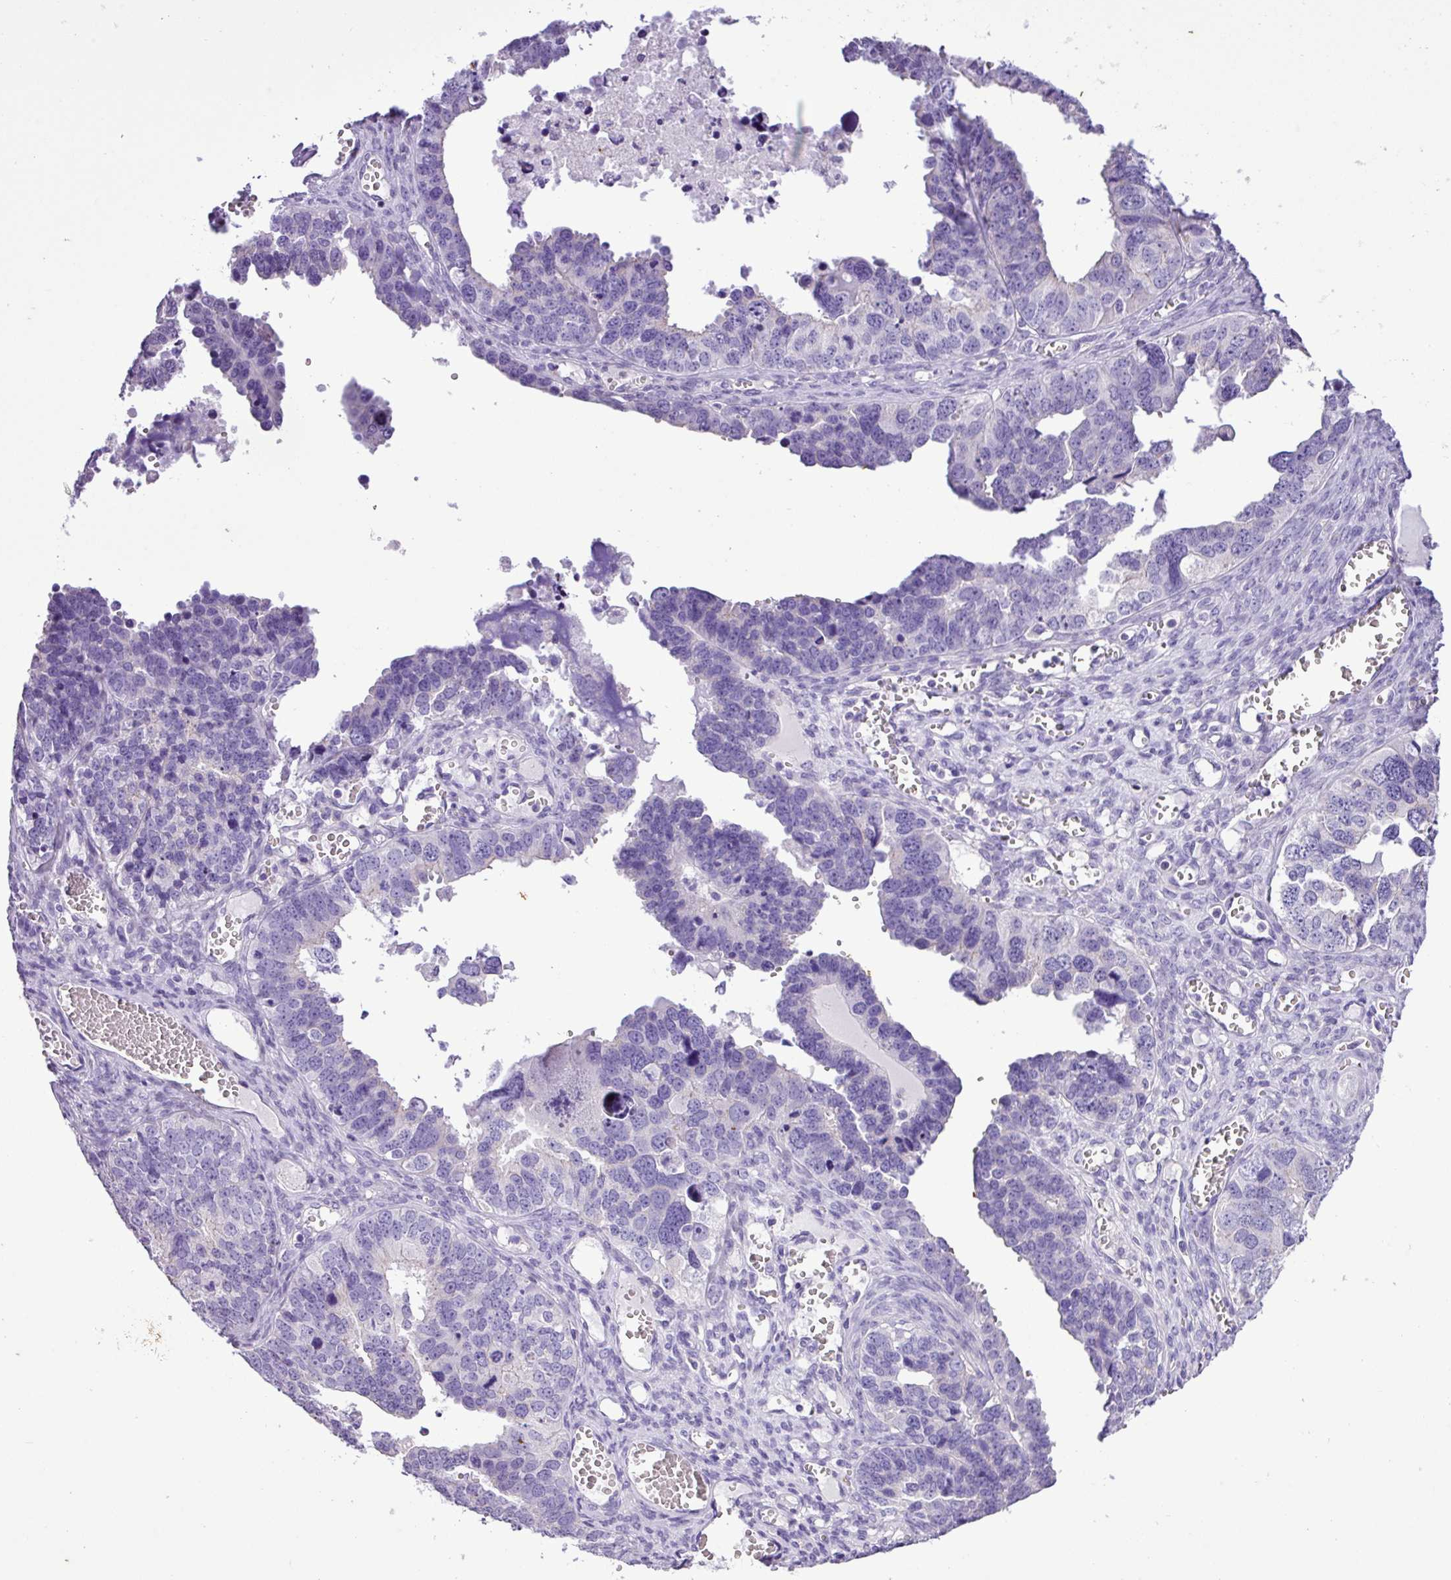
{"staining": {"intensity": "negative", "quantity": "none", "location": "none"}, "tissue": "ovarian cancer", "cell_type": "Tumor cells", "image_type": "cancer", "snomed": [{"axis": "morphology", "description": "Cystadenocarcinoma, serous, NOS"}, {"axis": "topography", "description": "Ovary"}], "caption": "Protein analysis of ovarian cancer (serous cystadenocarcinoma) exhibits no significant staining in tumor cells. The staining was performed using DAB to visualize the protein expression in brown, while the nuclei were stained in blue with hematoxylin (Magnification: 20x).", "gene": "ZNF334", "patient": {"sex": "female", "age": 76}}